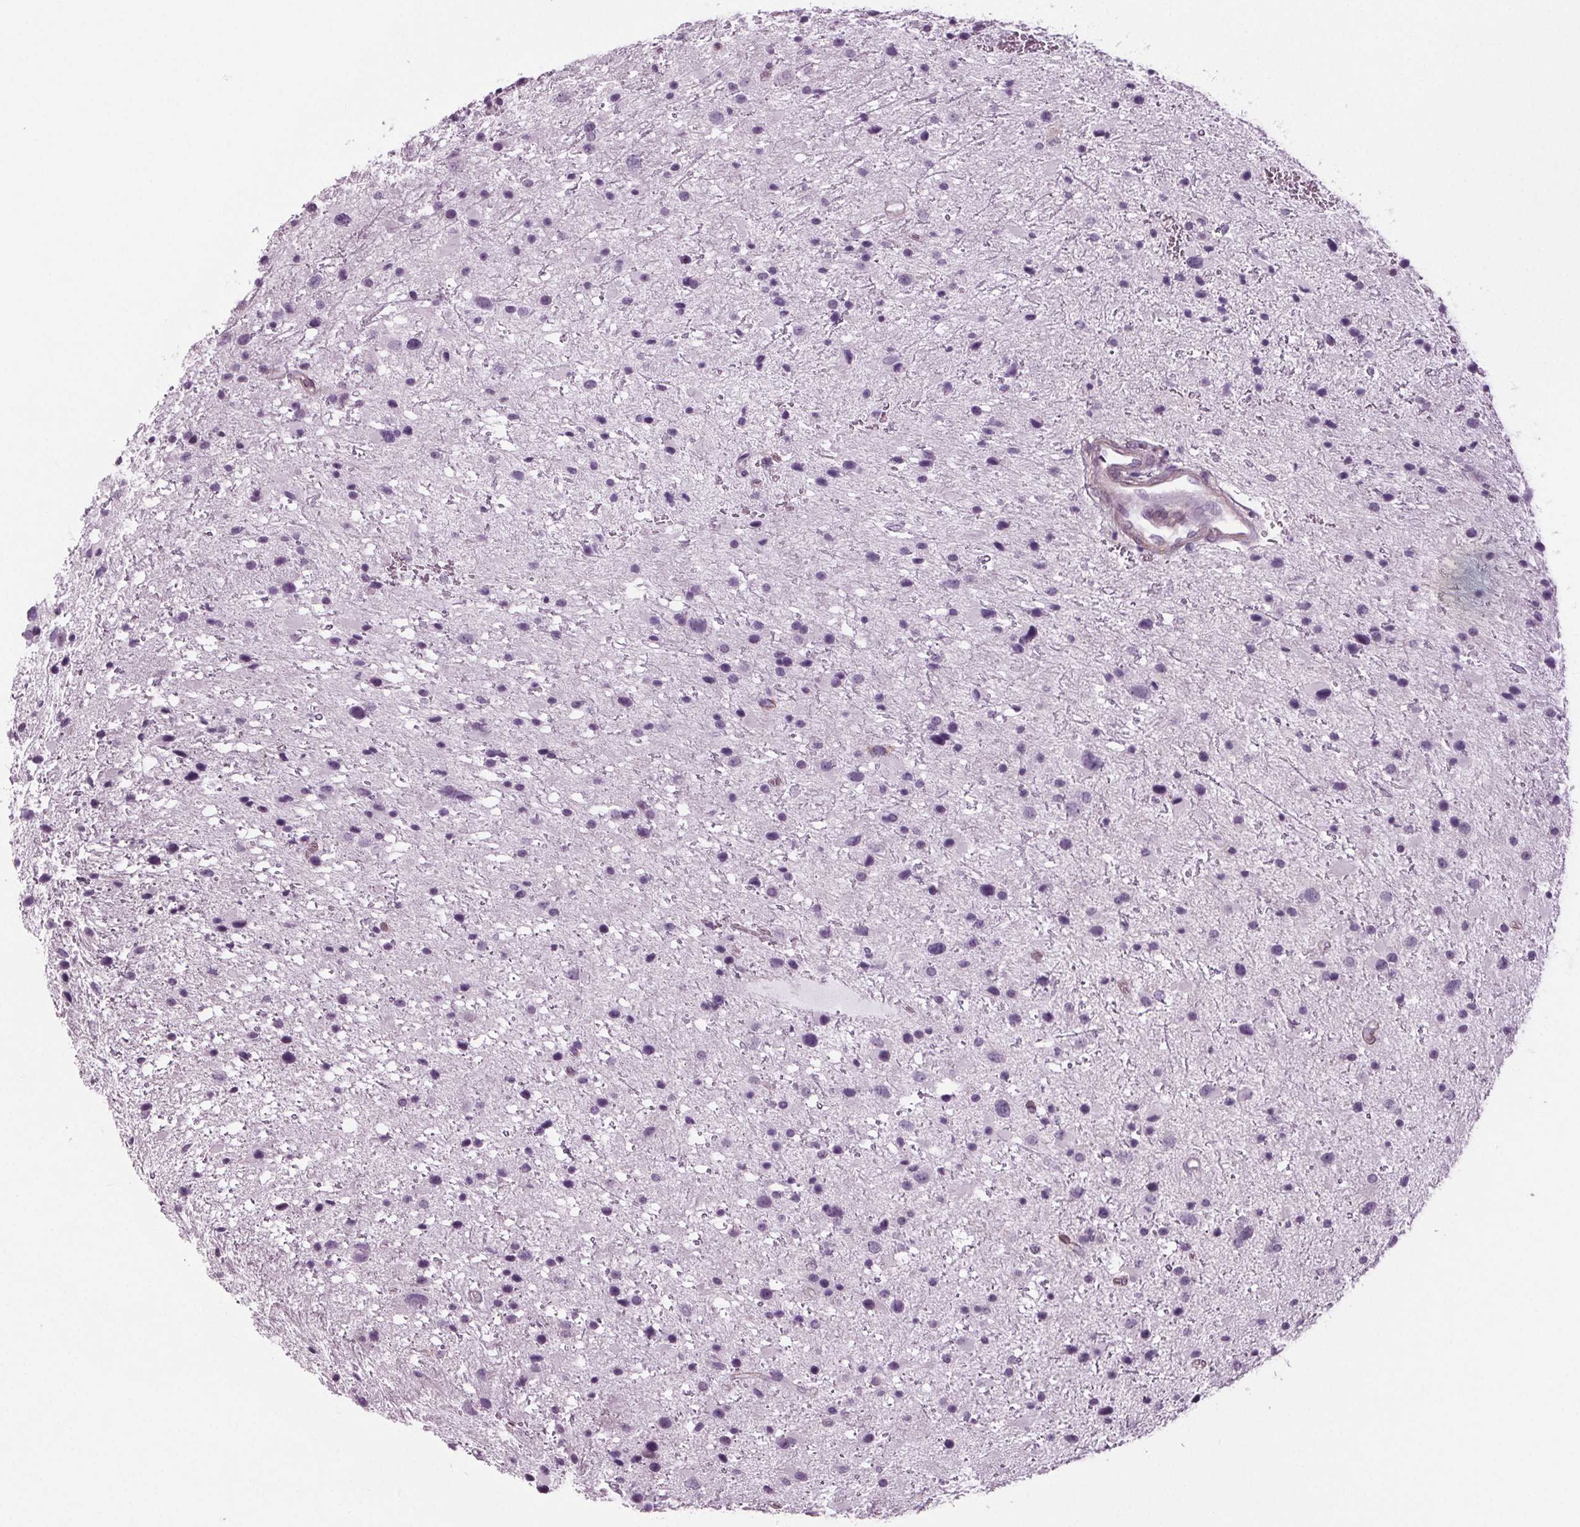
{"staining": {"intensity": "negative", "quantity": "none", "location": "none"}, "tissue": "glioma", "cell_type": "Tumor cells", "image_type": "cancer", "snomed": [{"axis": "morphology", "description": "Glioma, malignant, Low grade"}, {"axis": "topography", "description": "Brain"}], "caption": "Immunohistochemical staining of human glioma demonstrates no significant positivity in tumor cells.", "gene": "BHLHE22", "patient": {"sex": "female", "age": 32}}